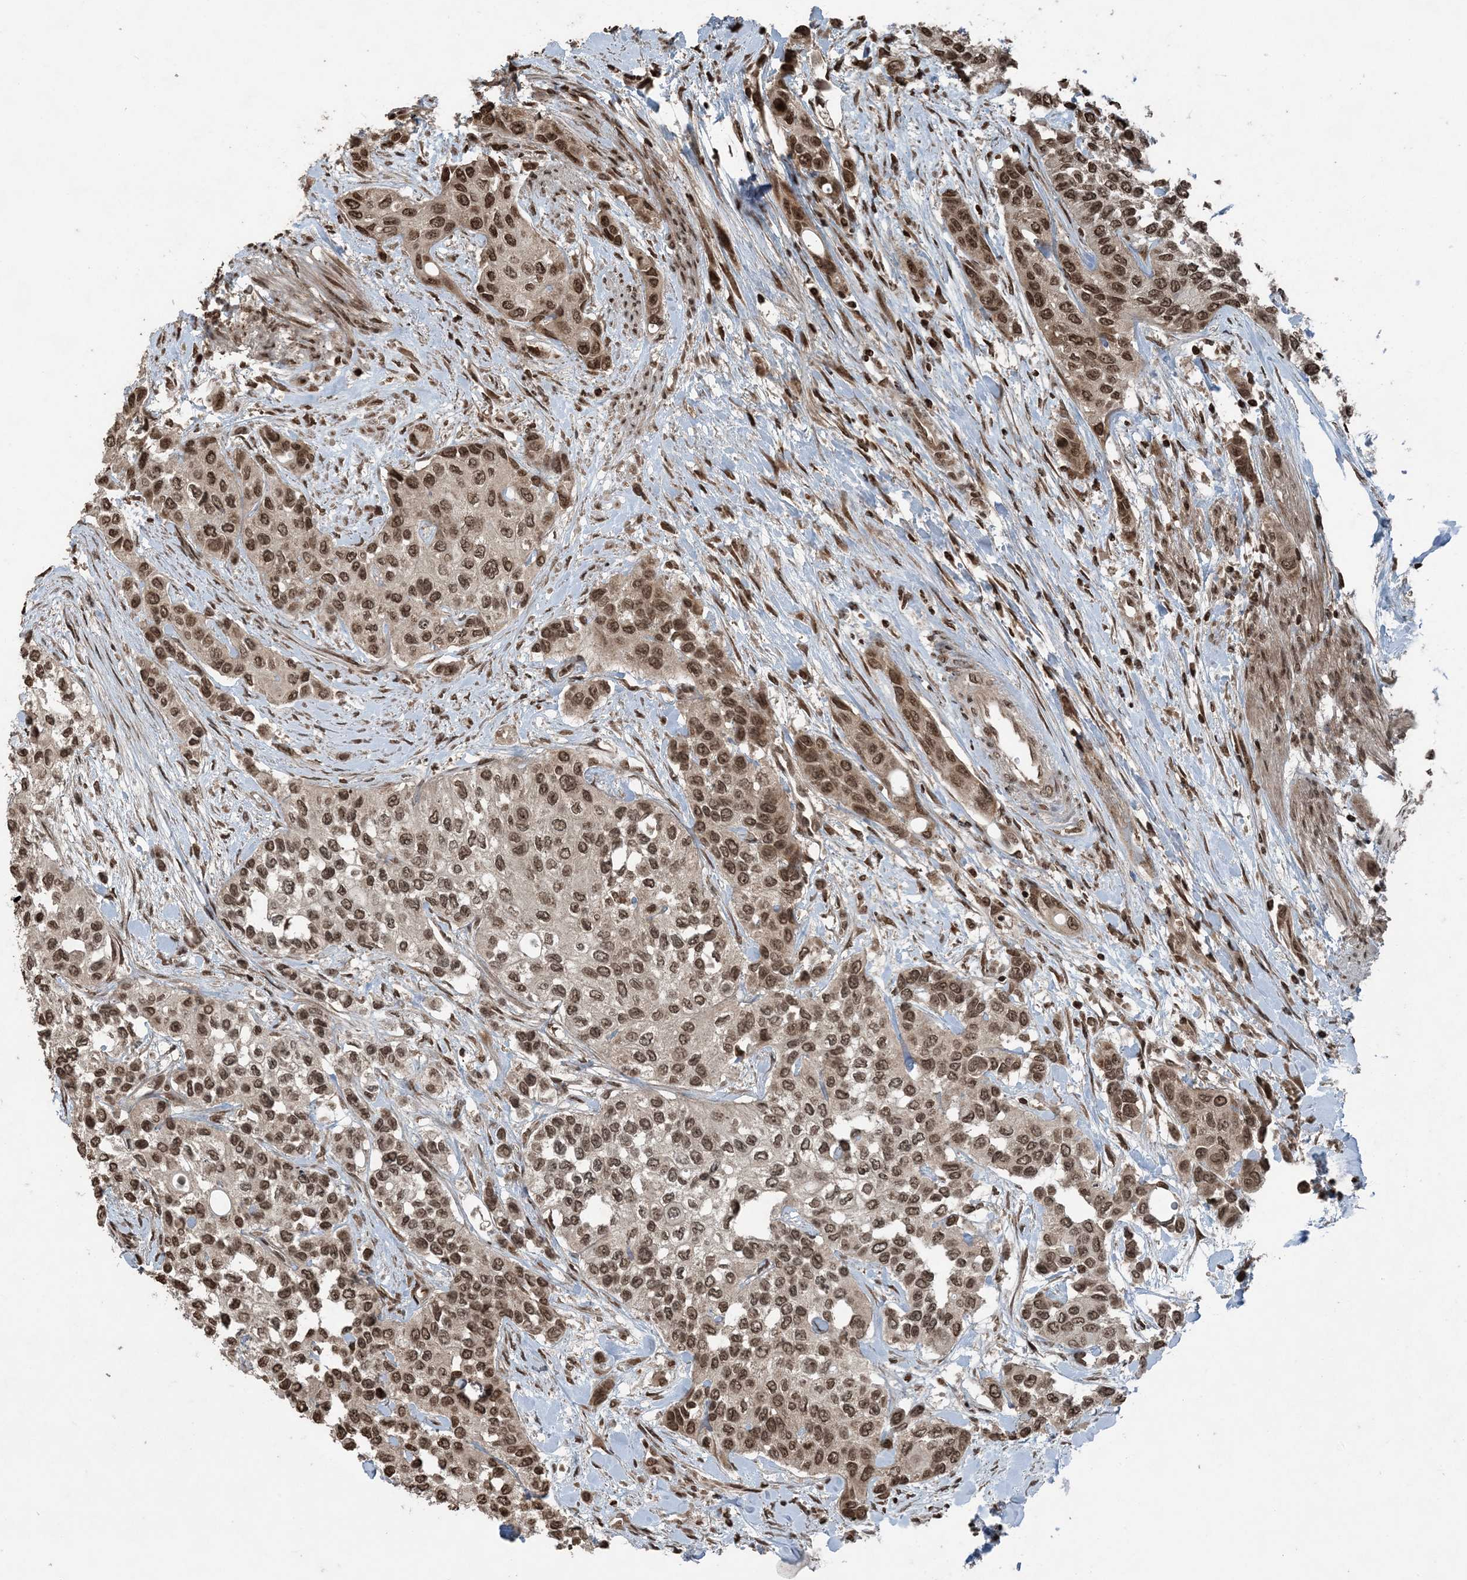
{"staining": {"intensity": "strong", "quantity": ">75%", "location": "nuclear"}, "tissue": "urothelial cancer", "cell_type": "Tumor cells", "image_type": "cancer", "snomed": [{"axis": "morphology", "description": "Normal tissue, NOS"}, {"axis": "morphology", "description": "Urothelial carcinoma, High grade"}, {"axis": "topography", "description": "Vascular tissue"}, {"axis": "topography", "description": "Urinary bladder"}], "caption": "Immunohistochemistry (IHC) micrograph of neoplastic tissue: human high-grade urothelial carcinoma stained using immunohistochemistry reveals high levels of strong protein expression localized specifically in the nuclear of tumor cells, appearing as a nuclear brown color.", "gene": "ZFAND2B", "patient": {"sex": "female", "age": 56}}